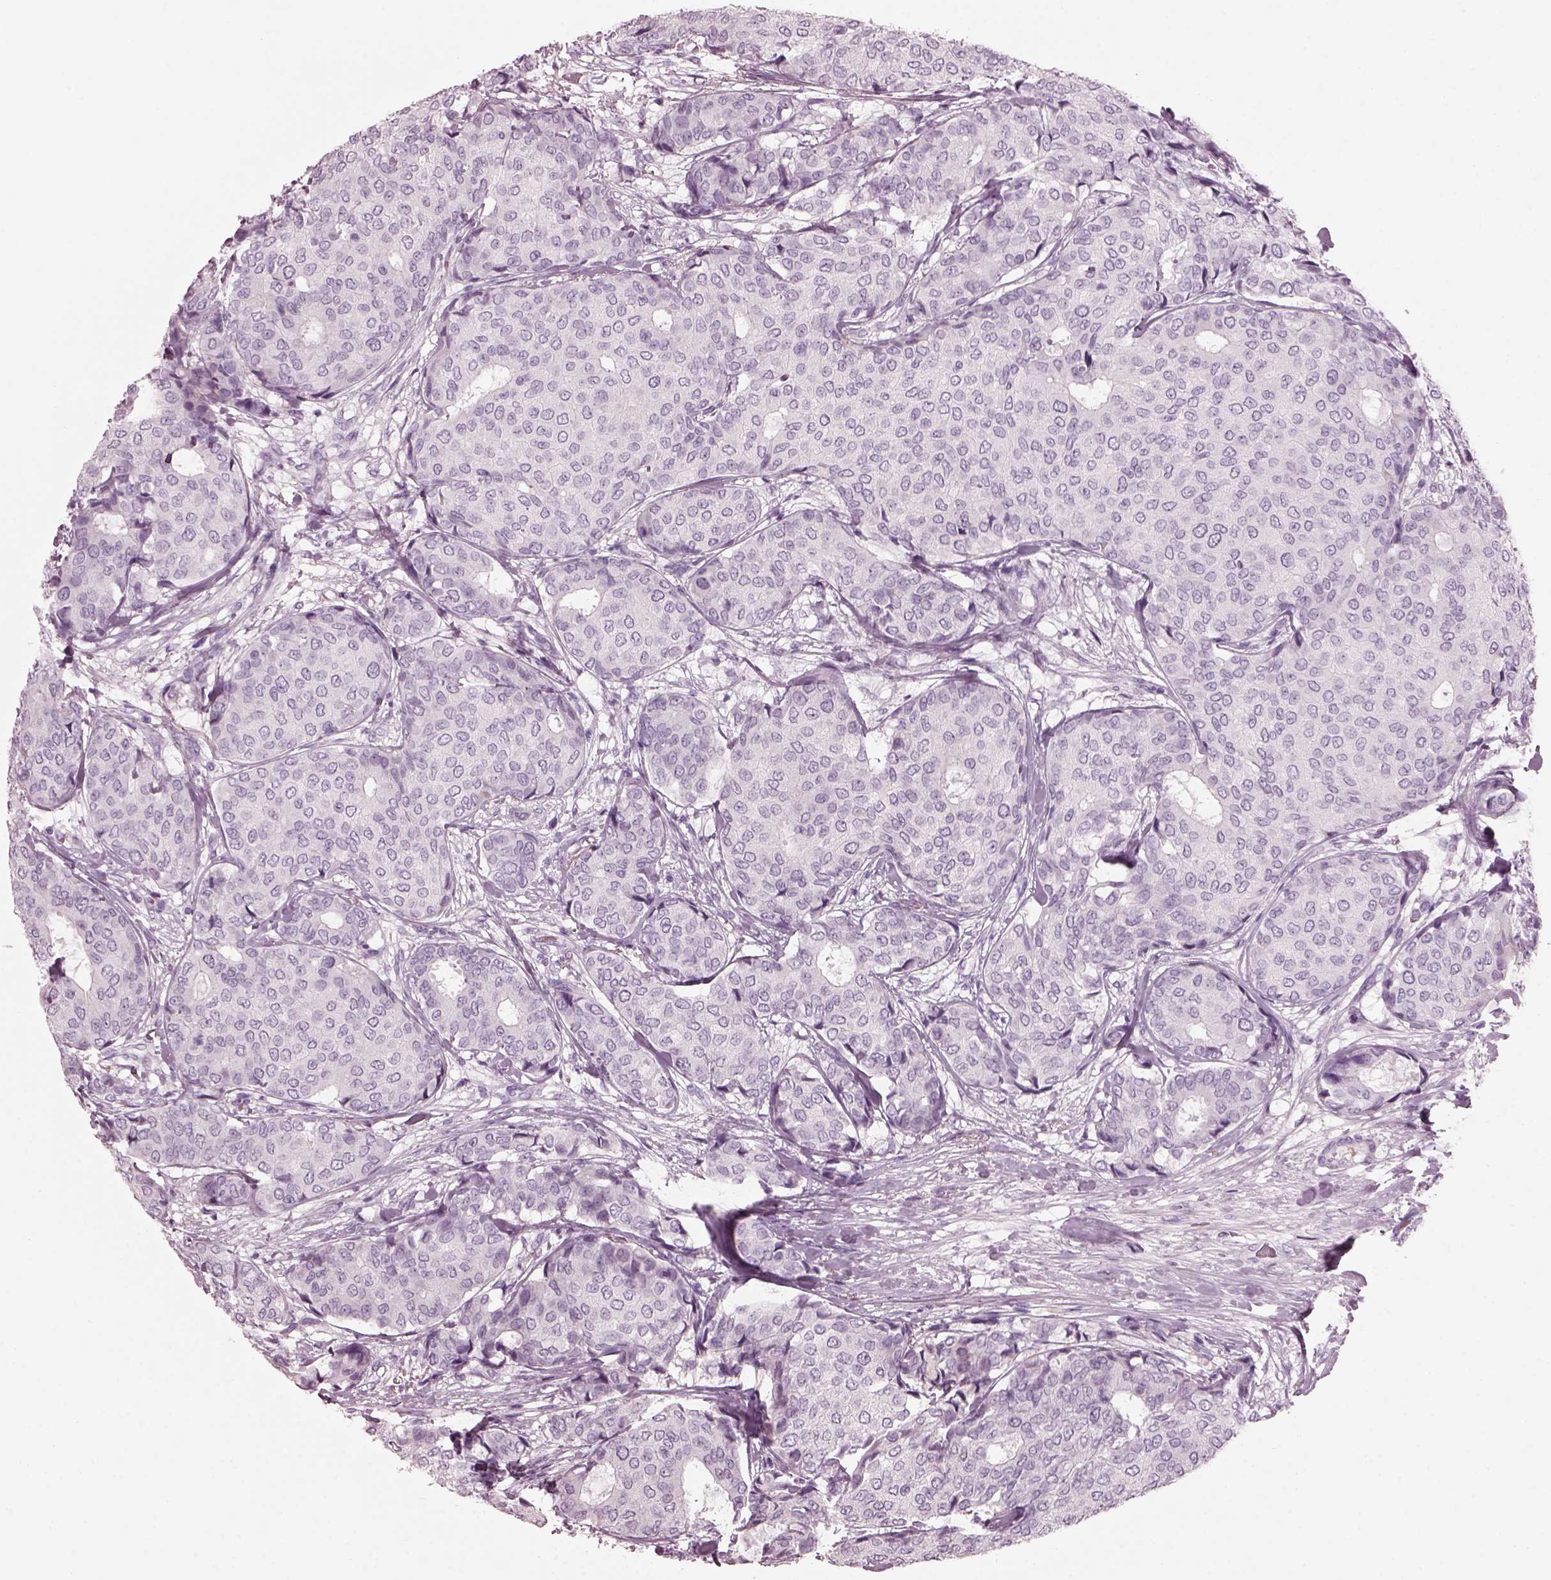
{"staining": {"intensity": "negative", "quantity": "none", "location": "none"}, "tissue": "breast cancer", "cell_type": "Tumor cells", "image_type": "cancer", "snomed": [{"axis": "morphology", "description": "Duct carcinoma"}, {"axis": "topography", "description": "Breast"}], "caption": "IHC histopathology image of breast cancer stained for a protein (brown), which reveals no staining in tumor cells.", "gene": "HYDIN", "patient": {"sex": "female", "age": 75}}